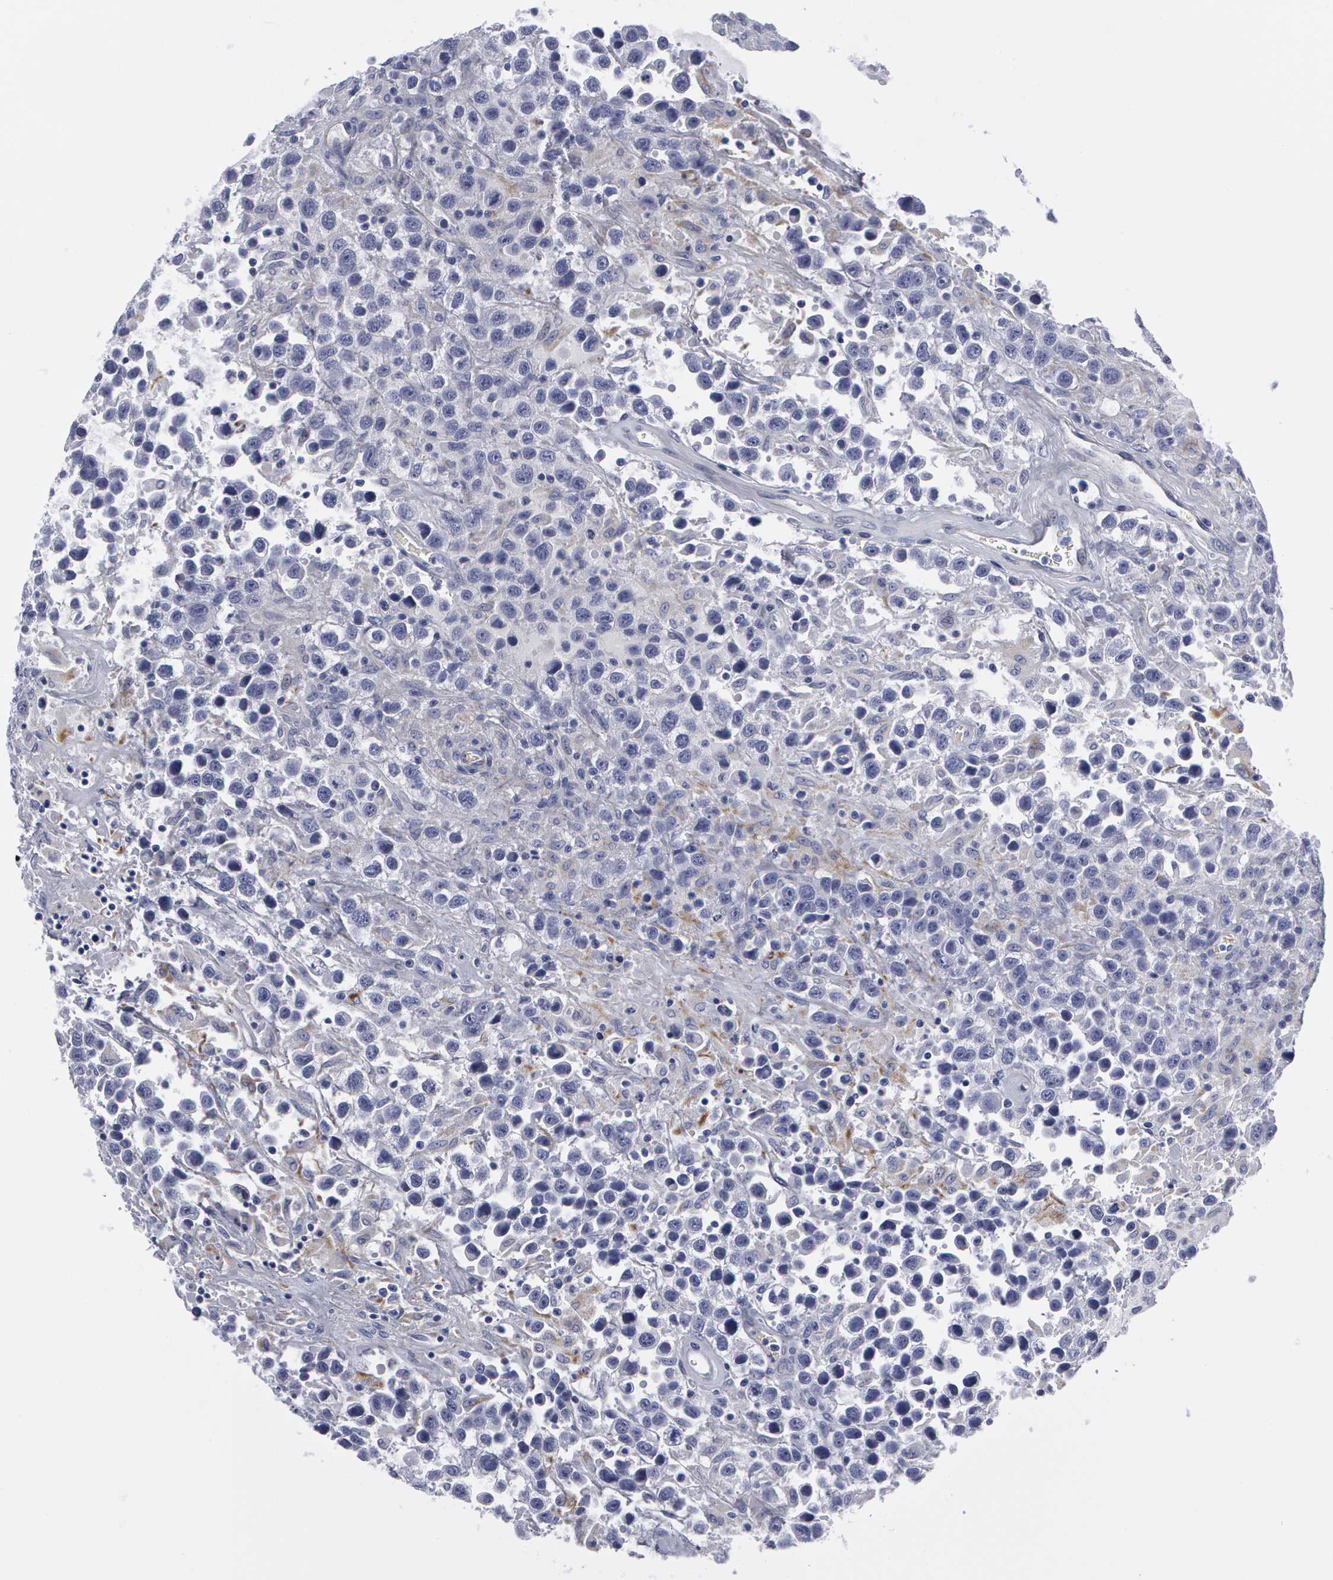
{"staining": {"intensity": "negative", "quantity": "none", "location": "none"}, "tissue": "testis cancer", "cell_type": "Tumor cells", "image_type": "cancer", "snomed": [{"axis": "morphology", "description": "Seminoma, NOS"}, {"axis": "topography", "description": "Testis"}], "caption": "Tumor cells show no significant protein expression in testis seminoma.", "gene": "SMC1B", "patient": {"sex": "male", "age": 43}}